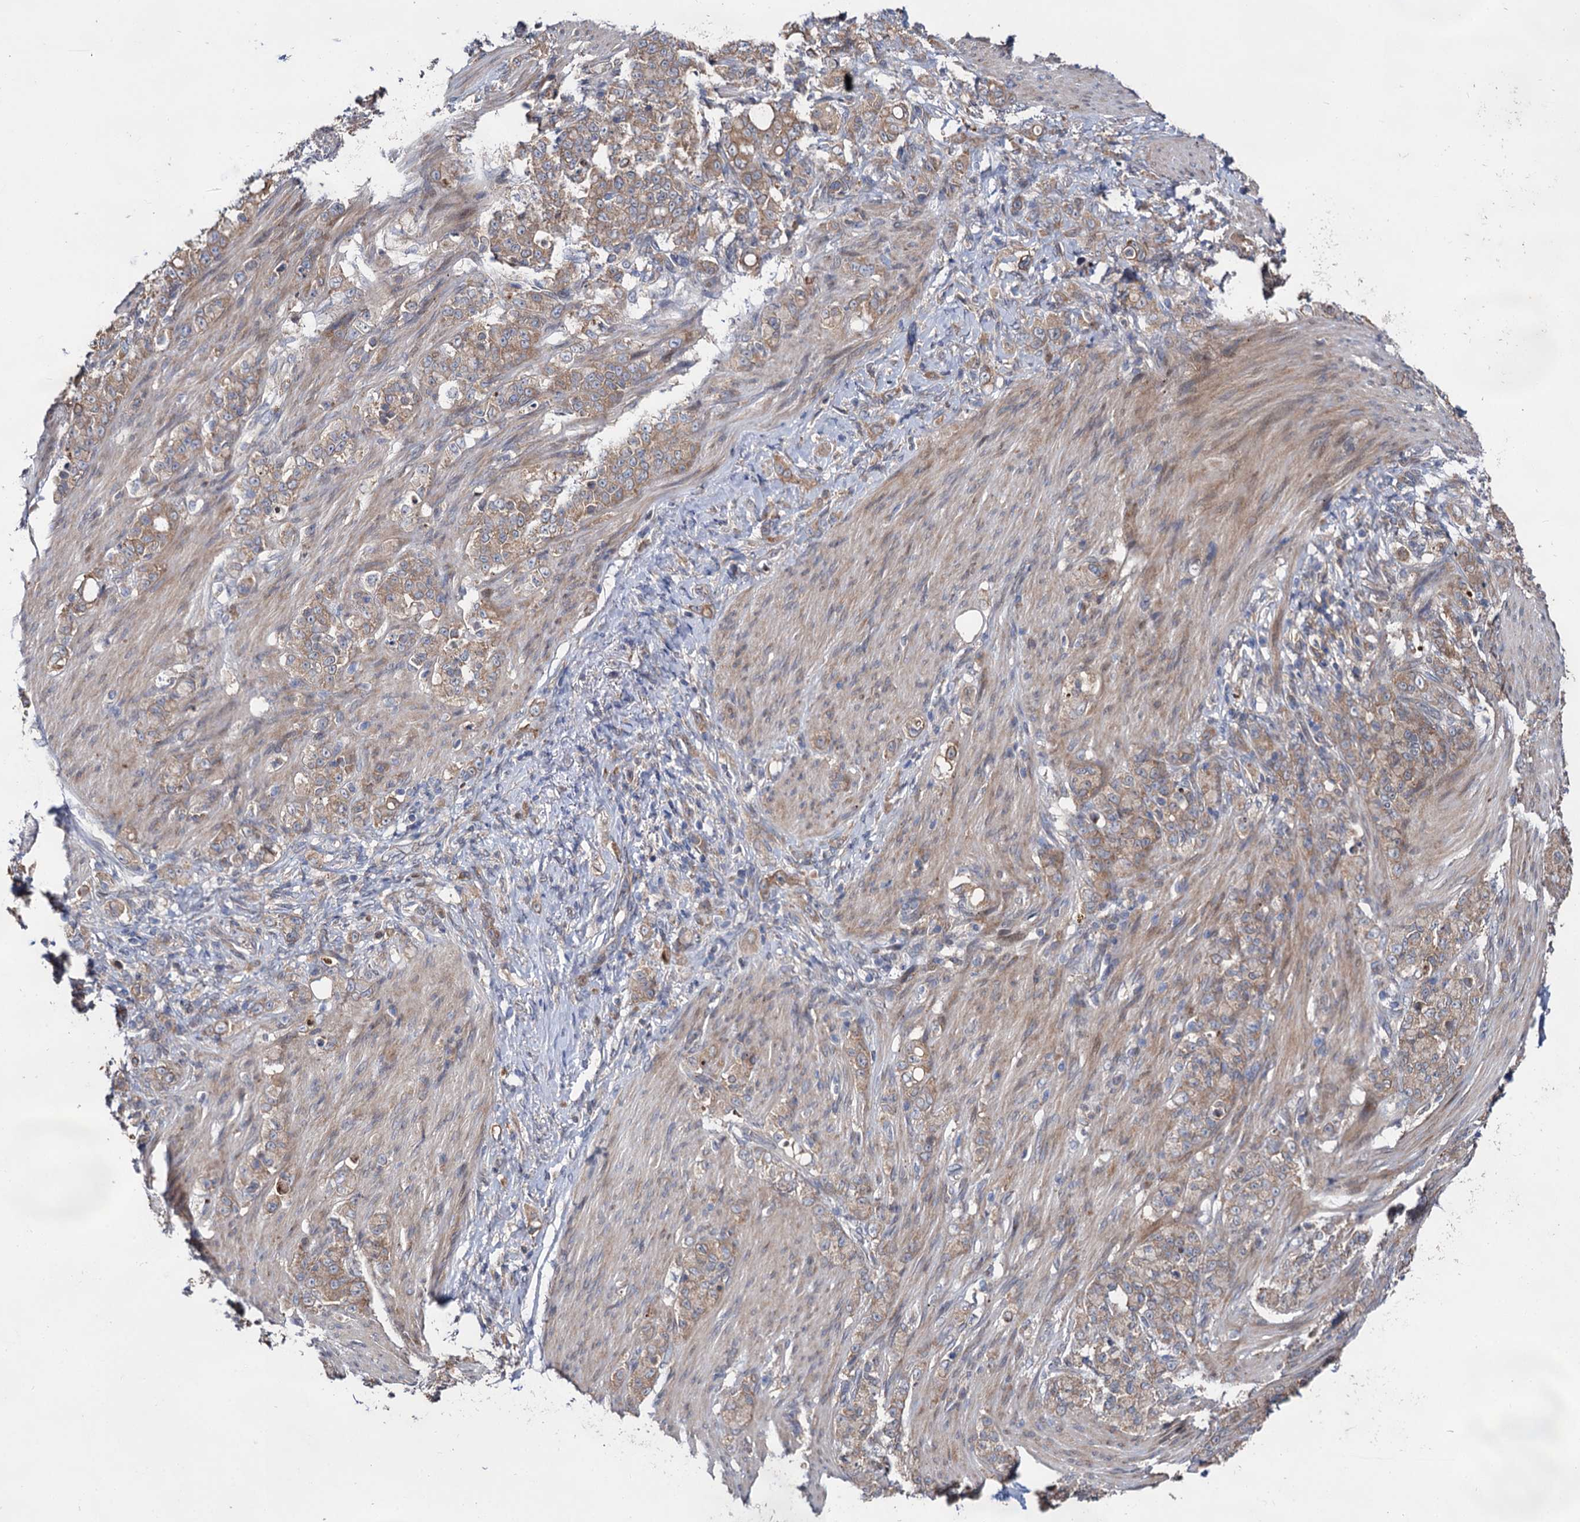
{"staining": {"intensity": "weak", "quantity": ">75%", "location": "cytoplasmic/membranous"}, "tissue": "stomach cancer", "cell_type": "Tumor cells", "image_type": "cancer", "snomed": [{"axis": "morphology", "description": "Adenocarcinoma, NOS"}, {"axis": "topography", "description": "Stomach"}], "caption": "A high-resolution micrograph shows immunohistochemistry staining of stomach cancer, which exhibits weak cytoplasmic/membranous positivity in about >75% of tumor cells.", "gene": "NAA25", "patient": {"sex": "female", "age": 79}}